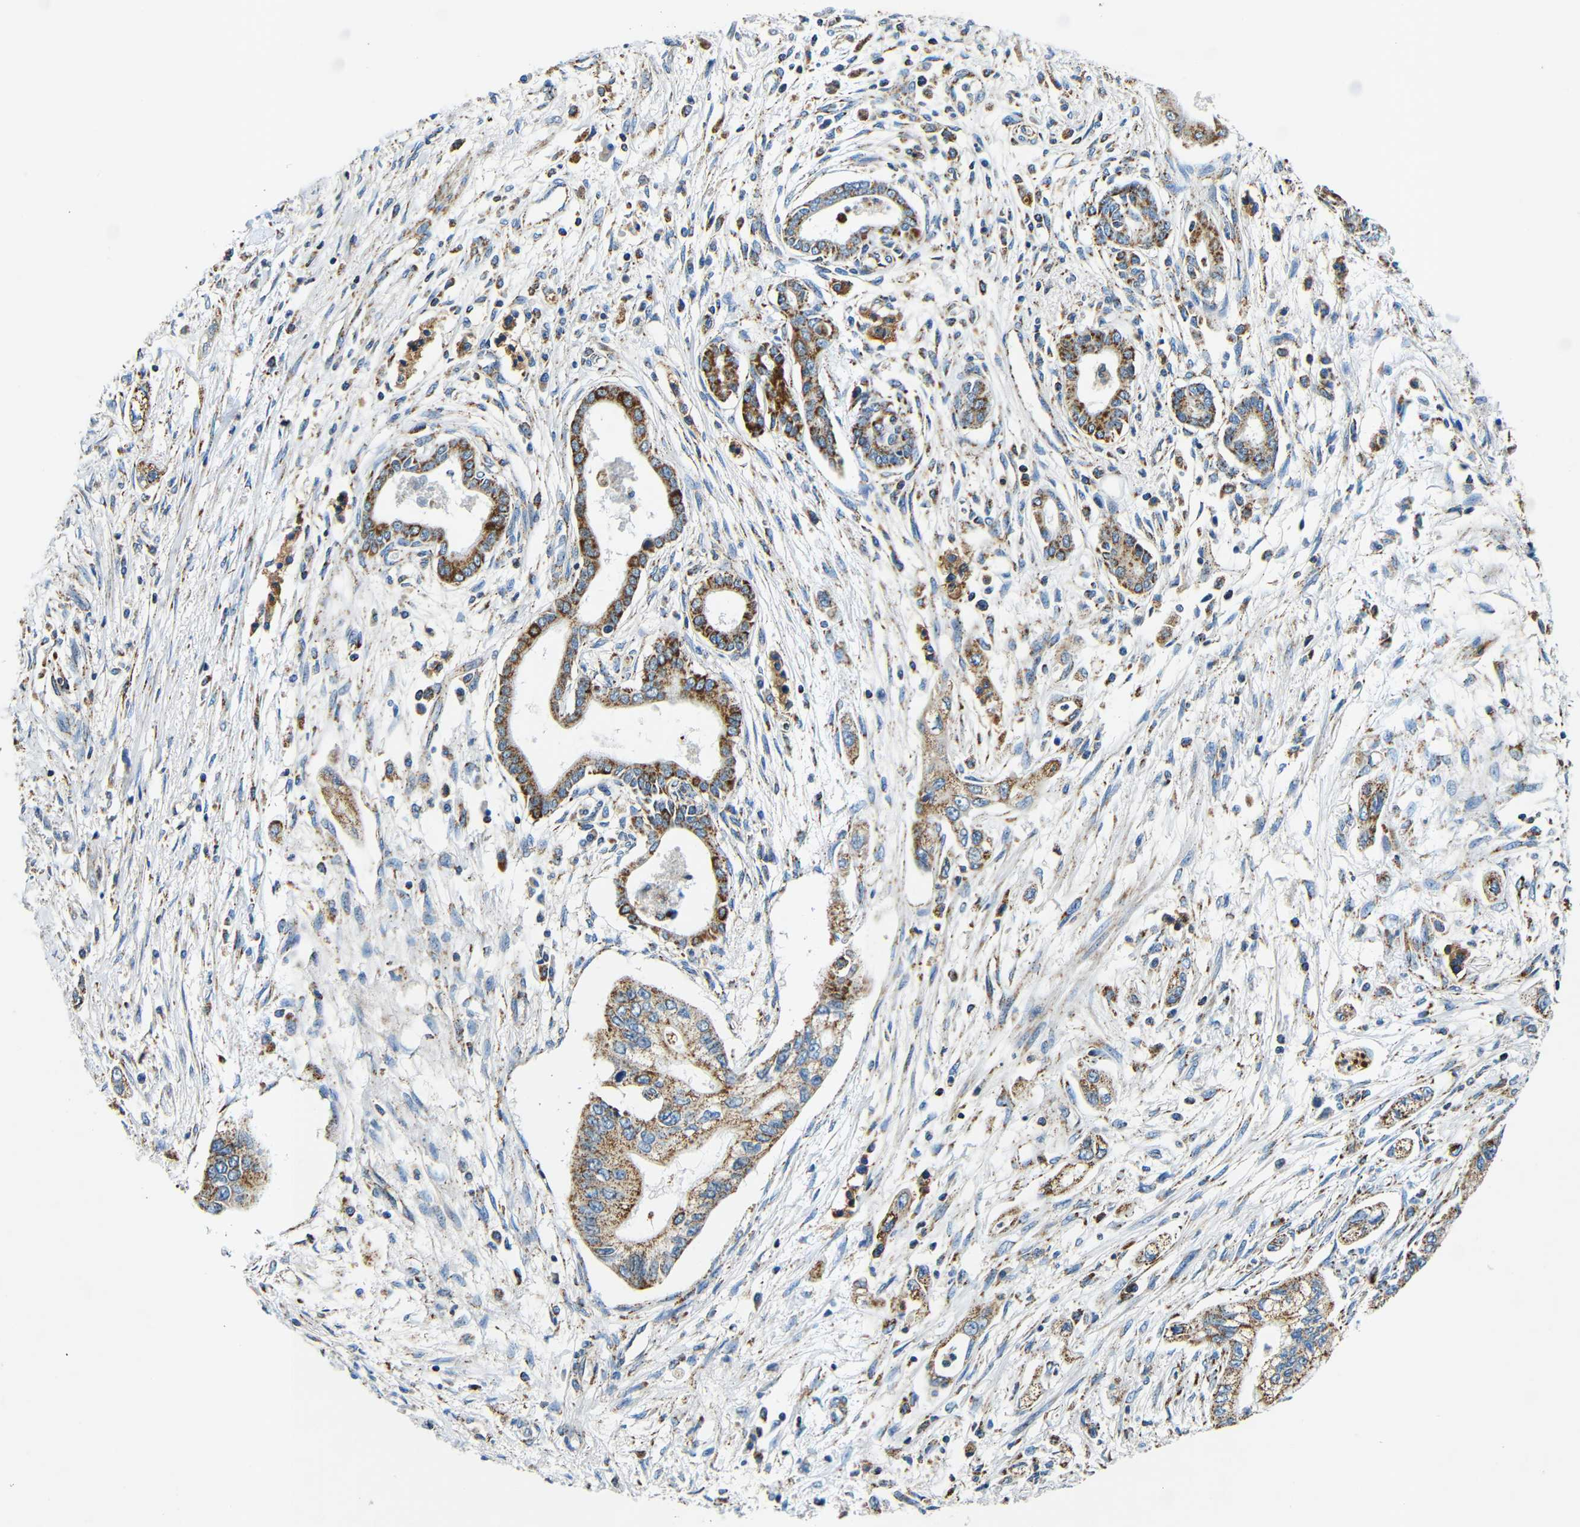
{"staining": {"intensity": "moderate", "quantity": ">75%", "location": "cytoplasmic/membranous"}, "tissue": "pancreatic cancer", "cell_type": "Tumor cells", "image_type": "cancer", "snomed": [{"axis": "morphology", "description": "Adenocarcinoma, NOS"}, {"axis": "topography", "description": "Pancreas"}], "caption": "IHC photomicrograph of human pancreatic cancer stained for a protein (brown), which shows medium levels of moderate cytoplasmic/membranous expression in approximately >75% of tumor cells.", "gene": "GALNT18", "patient": {"sex": "male", "age": 56}}